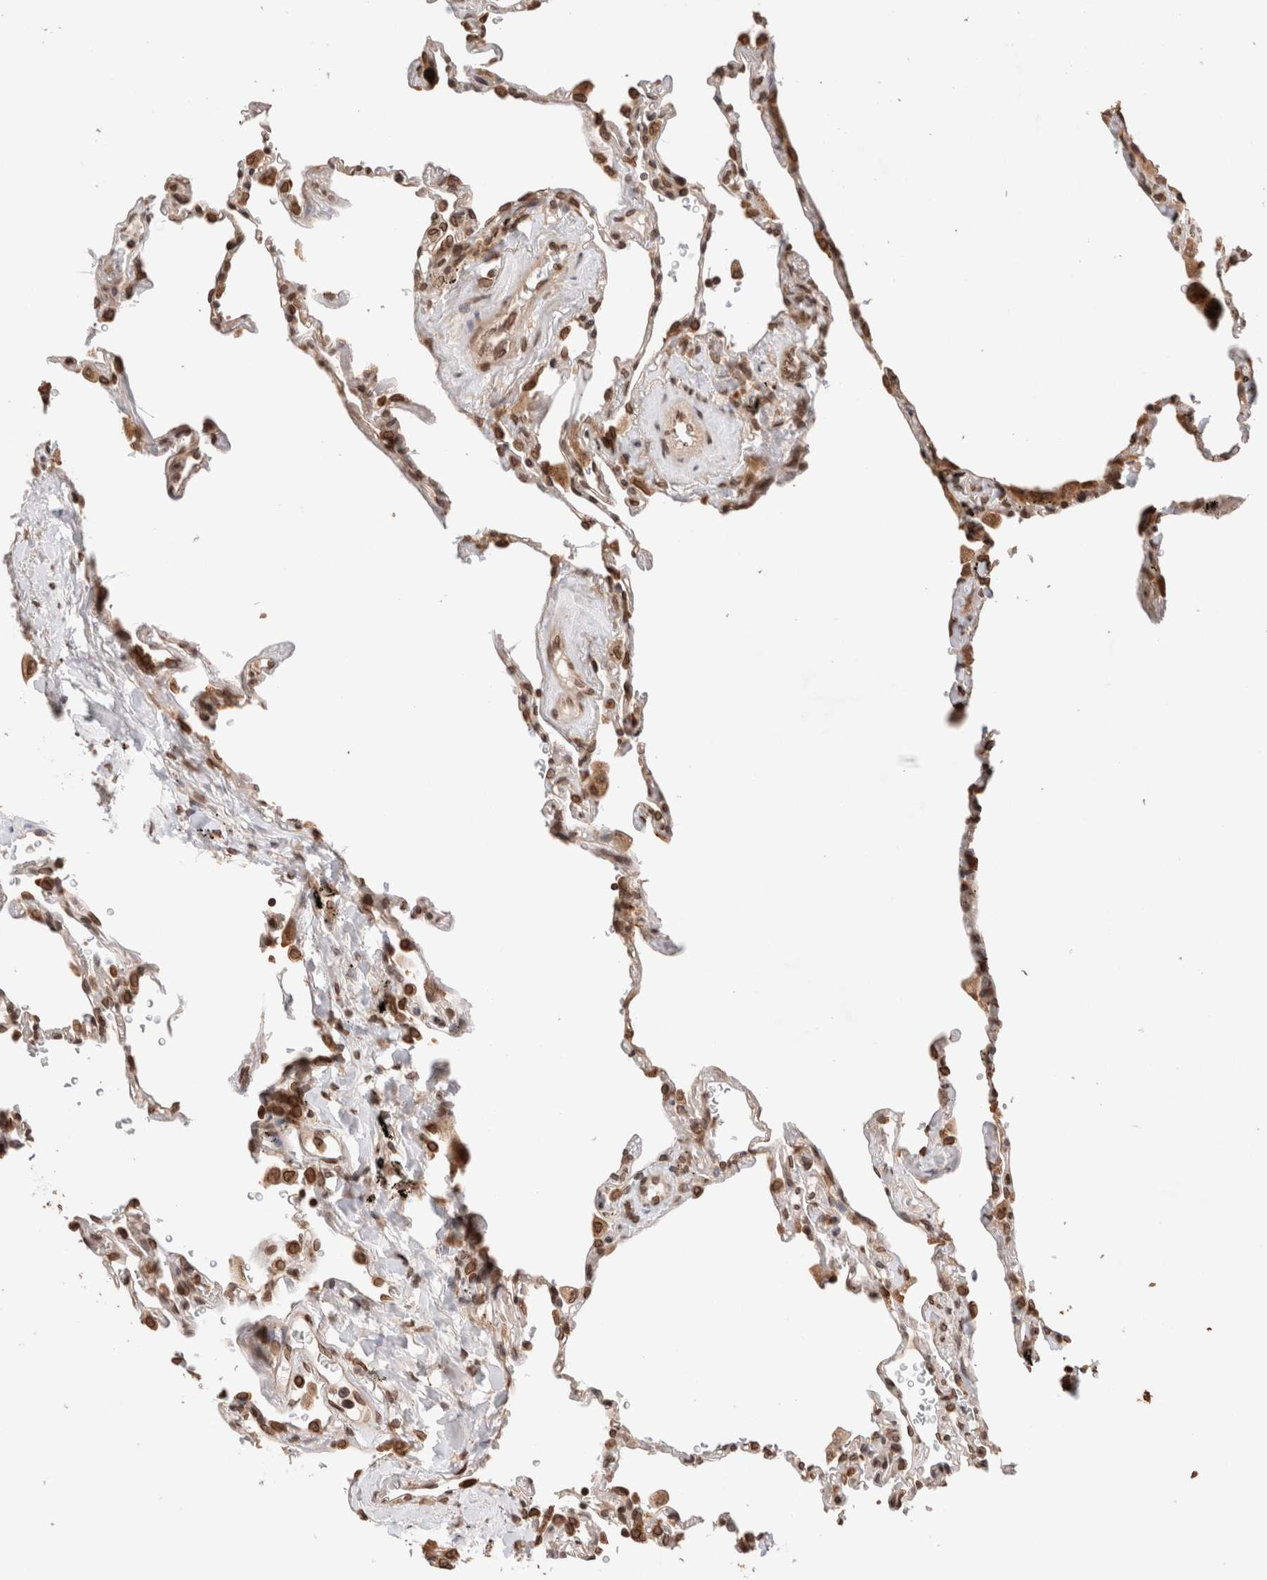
{"staining": {"intensity": "moderate", "quantity": ">75%", "location": "cytoplasmic/membranous,nuclear"}, "tissue": "lung", "cell_type": "Alveolar cells", "image_type": "normal", "snomed": [{"axis": "morphology", "description": "Normal tissue, NOS"}, {"axis": "topography", "description": "Lung"}], "caption": "DAB (3,3'-diaminobenzidine) immunohistochemical staining of unremarkable human lung exhibits moderate cytoplasmic/membranous,nuclear protein positivity in approximately >75% of alveolar cells.", "gene": "TPR", "patient": {"sex": "male", "age": 59}}